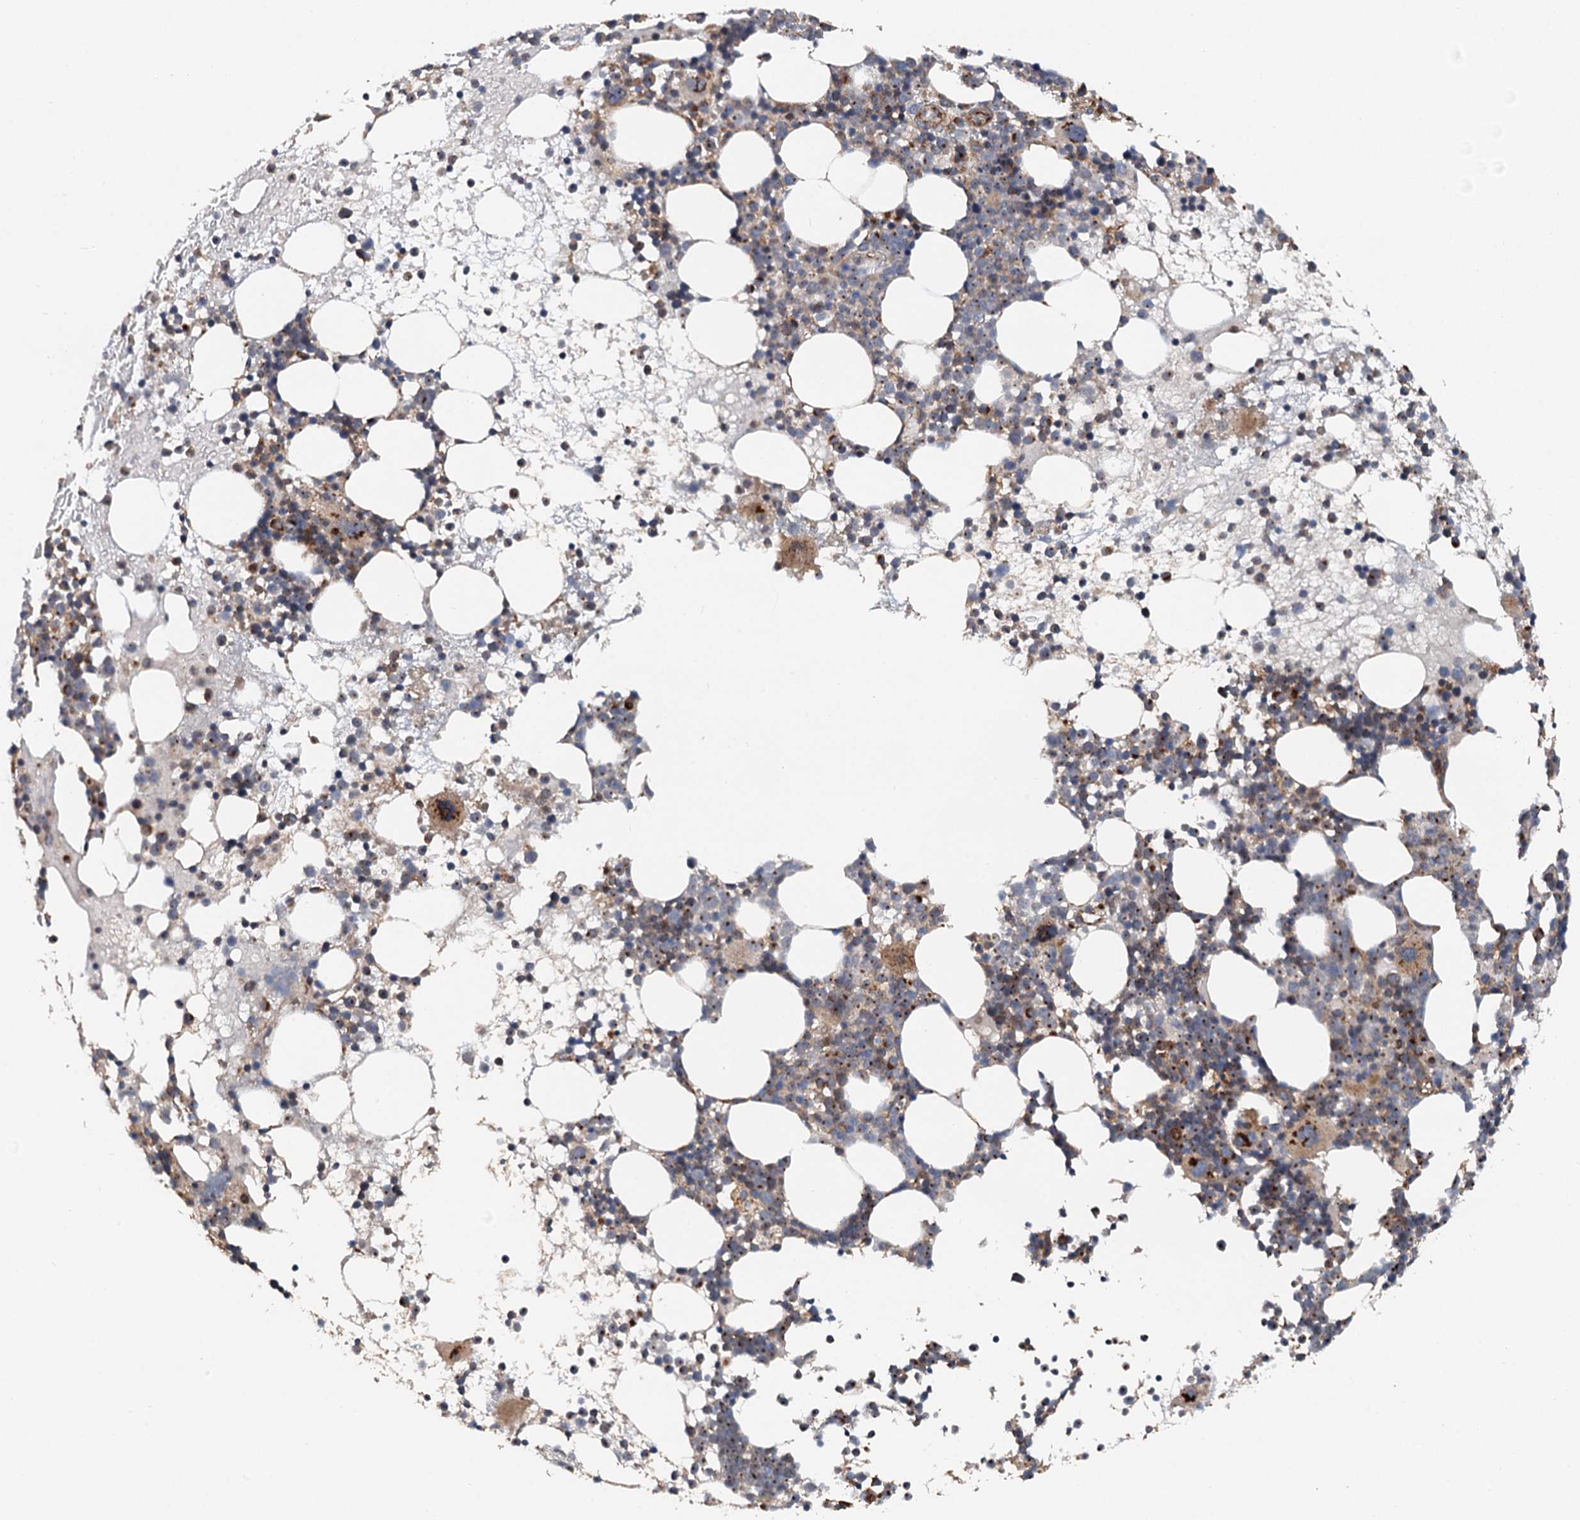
{"staining": {"intensity": "strong", "quantity": "25%-75%", "location": "cytoplasmic/membranous"}, "tissue": "bone marrow", "cell_type": "Hematopoietic cells", "image_type": "normal", "snomed": [{"axis": "morphology", "description": "Normal tissue, NOS"}, {"axis": "topography", "description": "Bone marrow"}], "caption": "This image reveals unremarkable bone marrow stained with immunohistochemistry to label a protein in brown. The cytoplasmic/membranous of hematopoietic cells show strong positivity for the protein. Nuclei are counter-stained blue.", "gene": "LRRK2", "patient": {"sex": "female", "age": 57}}